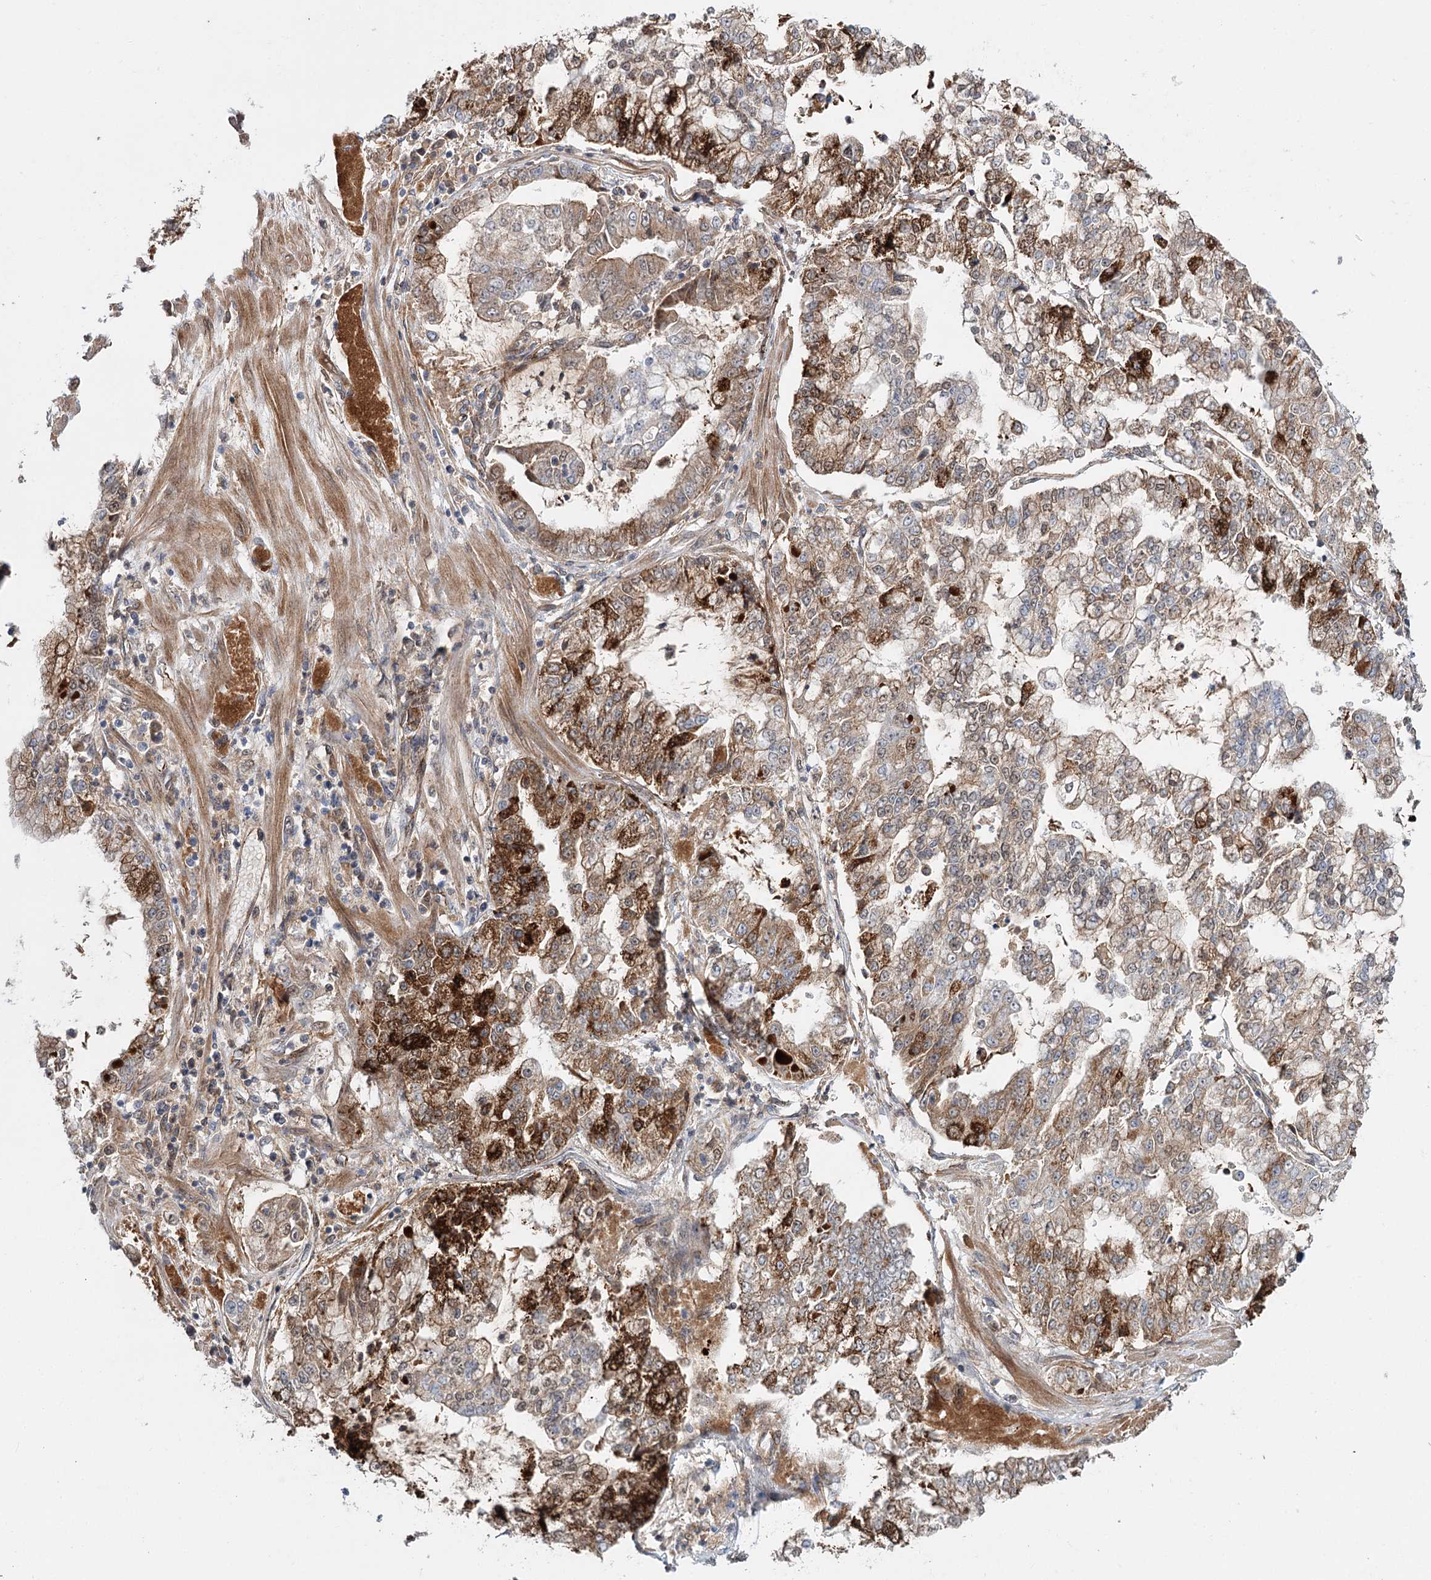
{"staining": {"intensity": "moderate", "quantity": "25%-75%", "location": "cytoplasmic/membranous,nuclear"}, "tissue": "stomach cancer", "cell_type": "Tumor cells", "image_type": "cancer", "snomed": [{"axis": "morphology", "description": "Adenocarcinoma, NOS"}, {"axis": "topography", "description": "Stomach"}], "caption": "Immunohistochemical staining of stomach cancer (adenocarcinoma) exhibits medium levels of moderate cytoplasmic/membranous and nuclear positivity in approximately 25%-75% of tumor cells.", "gene": "PKP4", "patient": {"sex": "male", "age": 76}}